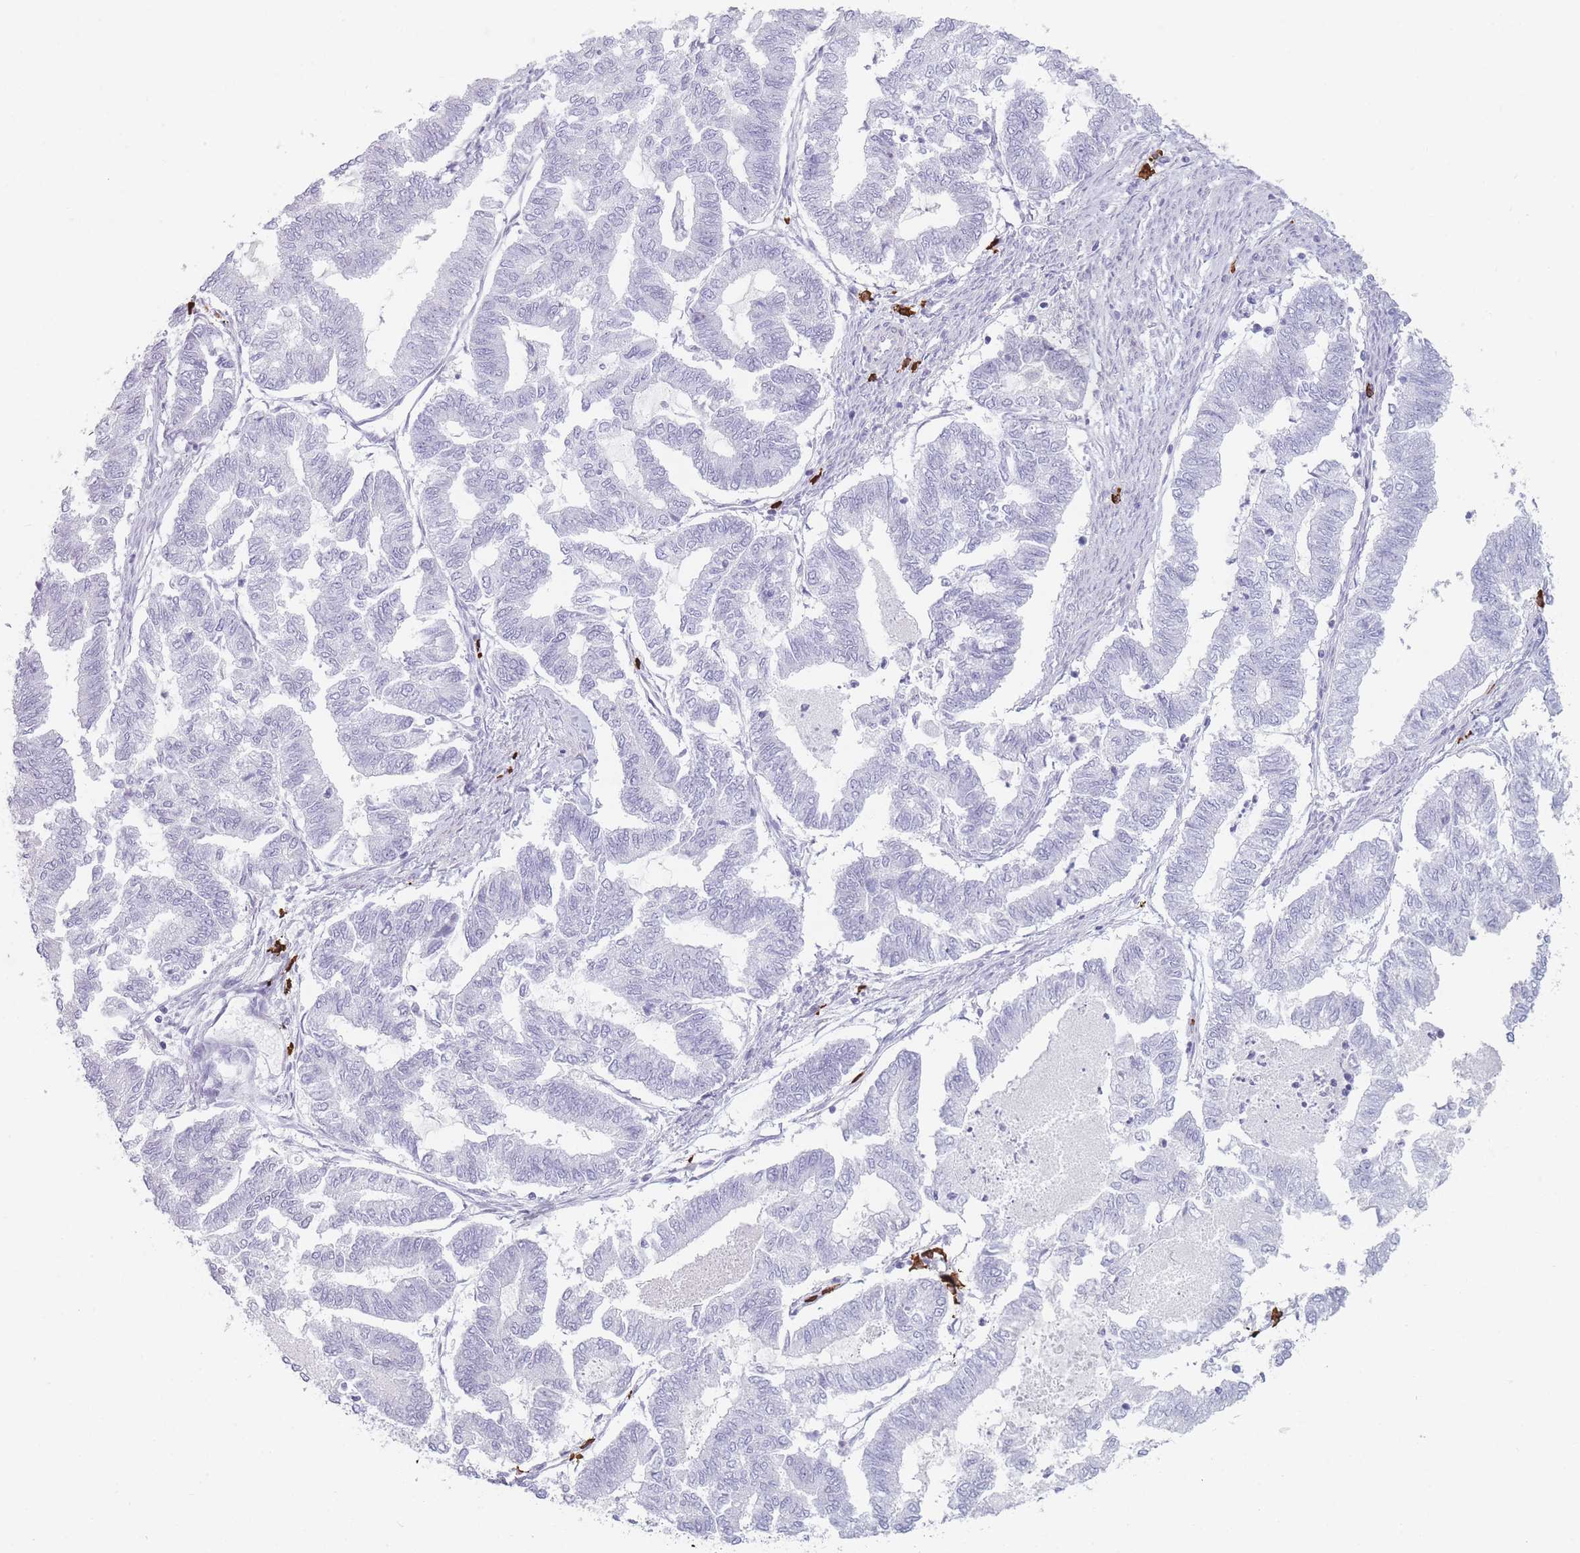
{"staining": {"intensity": "negative", "quantity": "none", "location": "none"}, "tissue": "endometrial cancer", "cell_type": "Tumor cells", "image_type": "cancer", "snomed": [{"axis": "morphology", "description": "Adenocarcinoma, NOS"}, {"axis": "topography", "description": "Endometrium"}], "caption": "Adenocarcinoma (endometrial) was stained to show a protein in brown. There is no significant expression in tumor cells. (Stains: DAB (3,3'-diaminobenzidine) IHC with hematoxylin counter stain, Microscopy: brightfield microscopy at high magnification).", "gene": "PLEKHG2", "patient": {"sex": "female", "age": 79}}